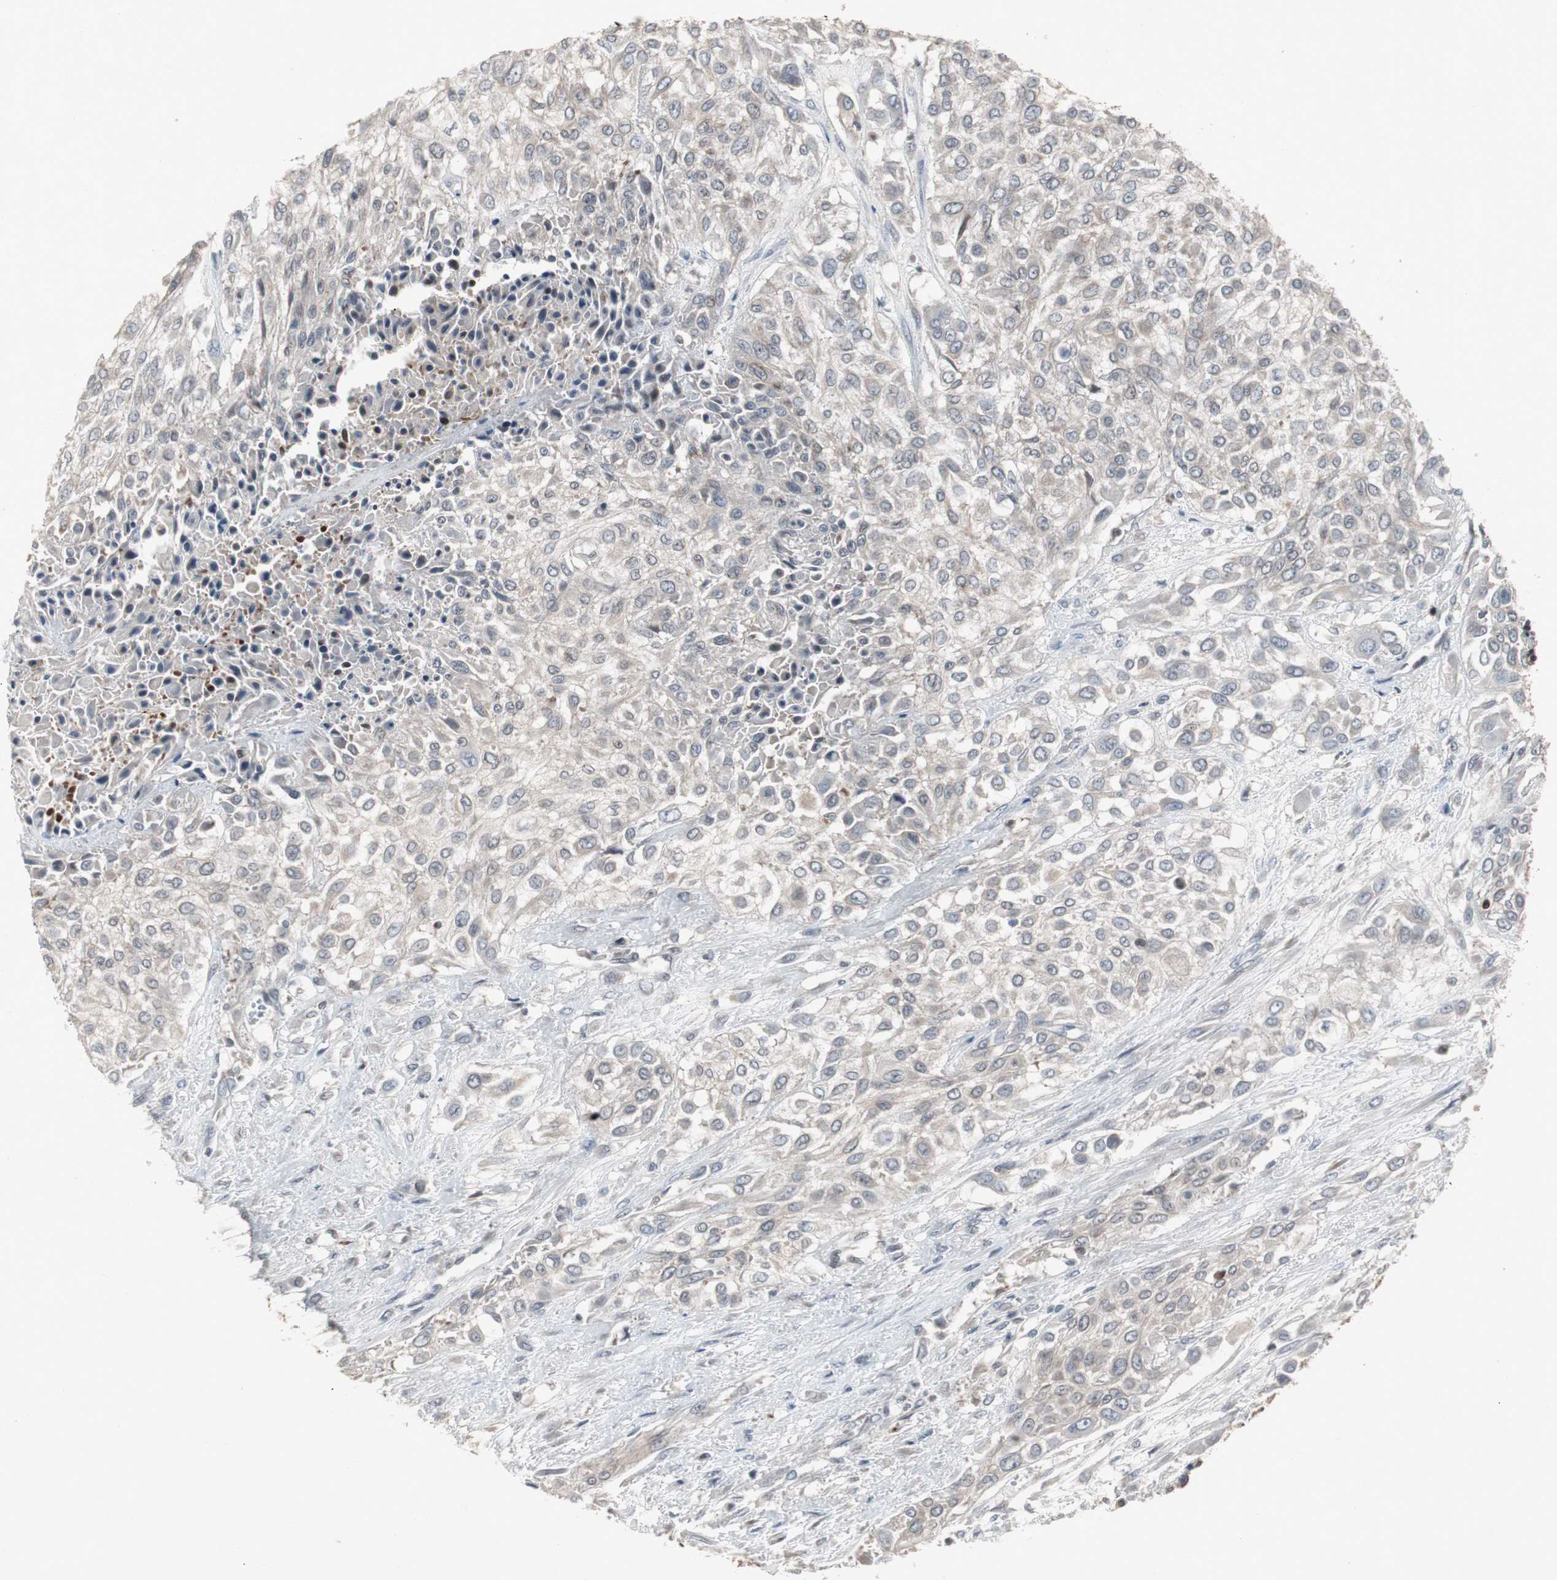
{"staining": {"intensity": "negative", "quantity": "none", "location": "none"}, "tissue": "urothelial cancer", "cell_type": "Tumor cells", "image_type": "cancer", "snomed": [{"axis": "morphology", "description": "Urothelial carcinoma, High grade"}, {"axis": "topography", "description": "Urinary bladder"}], "caption": "A high-resolution micrograph shows immunohistochemistry staining of high-grade urothelial carcinoma, which exhibits no significant staining in tumor cells. (DAB immunohistochemistry (IHC) visualized using brightfield microscopy, high magnification).", "gene": "ZNF396", "patient": {"sex": "male", "age": 57}}